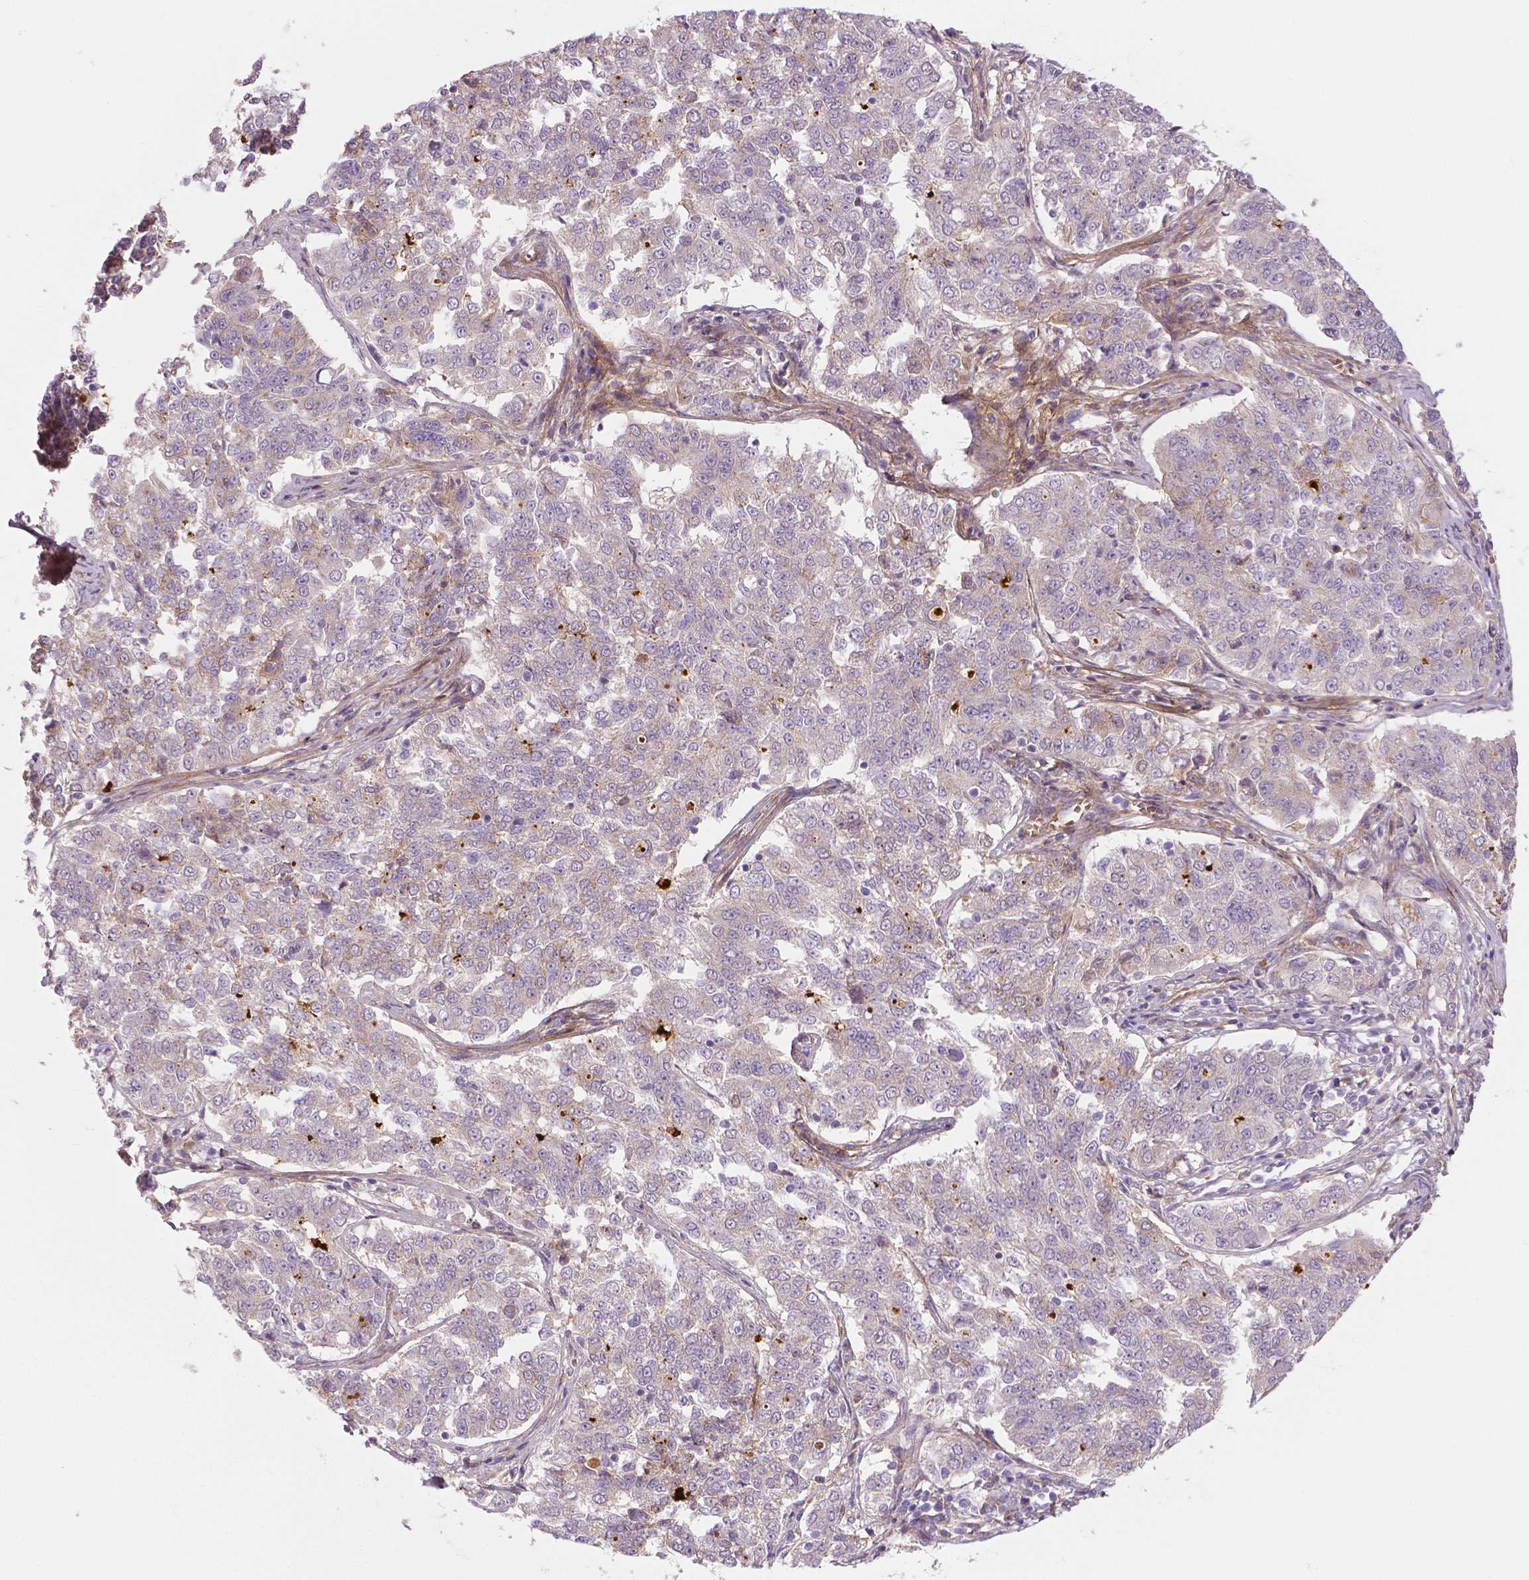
{"staining": {"intensity": "moderate", "quantity": "<25%", "location": "cytoplasmic/membranous"}, "tissue": "endometrial cancer", "cell_type": "Tumor cells", "image_type": "cancer", "snomed": [{"axis": "morphology", "description": "Adenocarcinoma, NOS"}, {"axis": "topography", "description": "Endometrium"}], "caption": "Immunohistochemical staining of human endometrial cancer (adenocarcinoma) shows low levels of moderate cytoplasmic/membranous protein staining in about <25% of tumor cells. The protein is stained brown, and the nuclei are stained in blue (DAB (3,3'-diaminobenzidine) IHC with brightfield microscopy, high magnification).", "gene": "FLT1", "patient": {"sex": "female", "age": 43}}